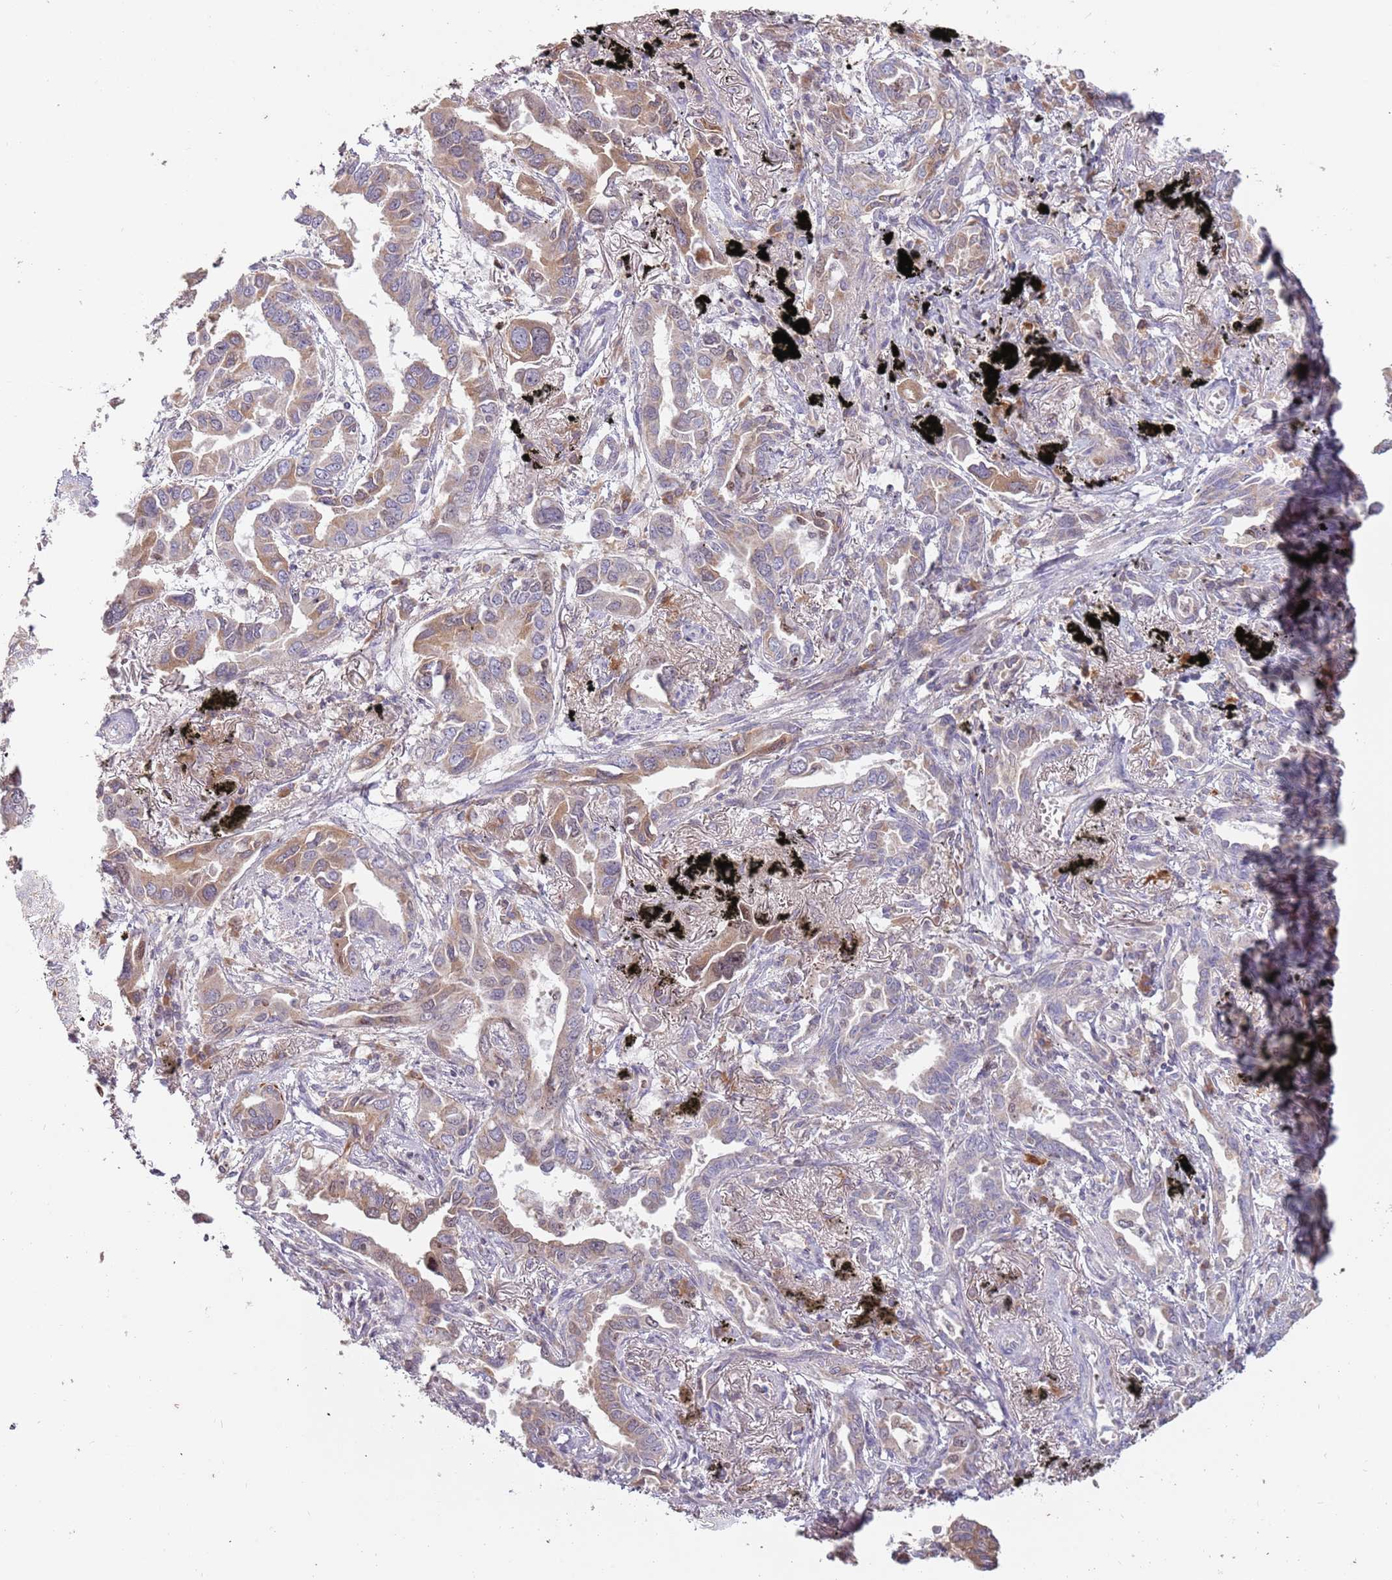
{"staining": {"intensity": "moderate", "quantity": ">75%", "location": "cytoplasmic/membranous"}, "tissue": "lung cancer", "cell_type": "Tumor cells", "image_type": "cancer", "snomed": [{"axis": "morphology", "description": "Adenocarcinoma, NOS"}, {"axis": "topography", "description": "Lung"}], "caption": "IHC of adenocarcinoma (lung) reveals medium levels of moderate cytoplasmic/membranous expression in about >75% of tumor cells. (IHC, brightfield microscopy, high magnification).", "gene": "SYS1", "patient": {"sex": "male", "age": 67}}